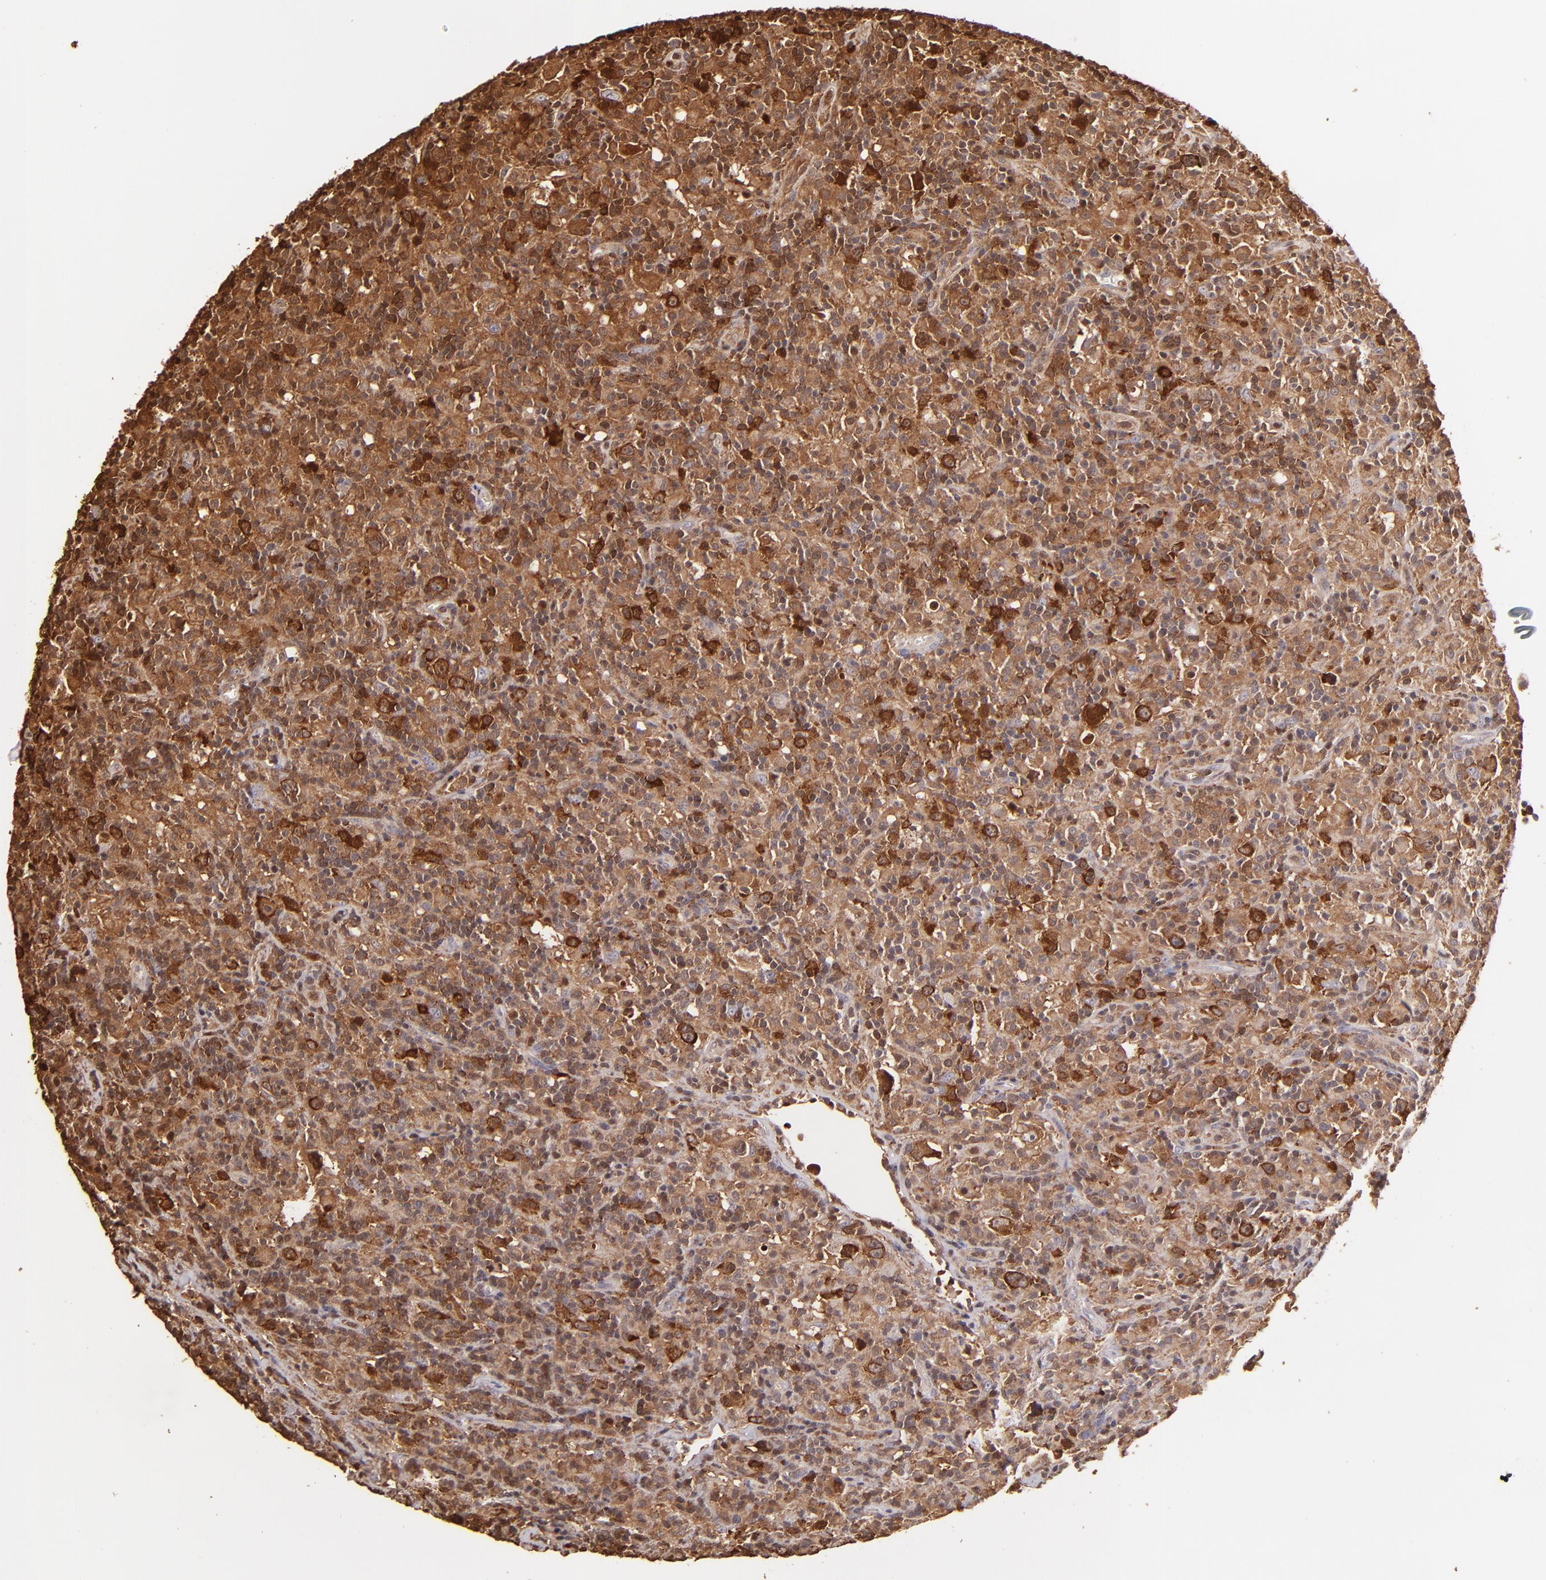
{"staining": {"intensity": "strong", "quantity": ">75%", "location": "cytoplasmic/membranous"}, "tissue": "lymphoma", "cell_type": "Tumor cells", "image_type": "cancer", "snomed": [{"axis": "morphology", "description": "Hodgkin's disease, NOS"}, {"axis": "topography", "description": "Lymph node"}], "caption": "Immunohistochemical staining of Hodgkin's disease displays high levels of strong cytoplasmic/membranous expression in about >75% of tumor cells.", "gene": "BTK", "patient": {"sex": "male", "age": 46}}